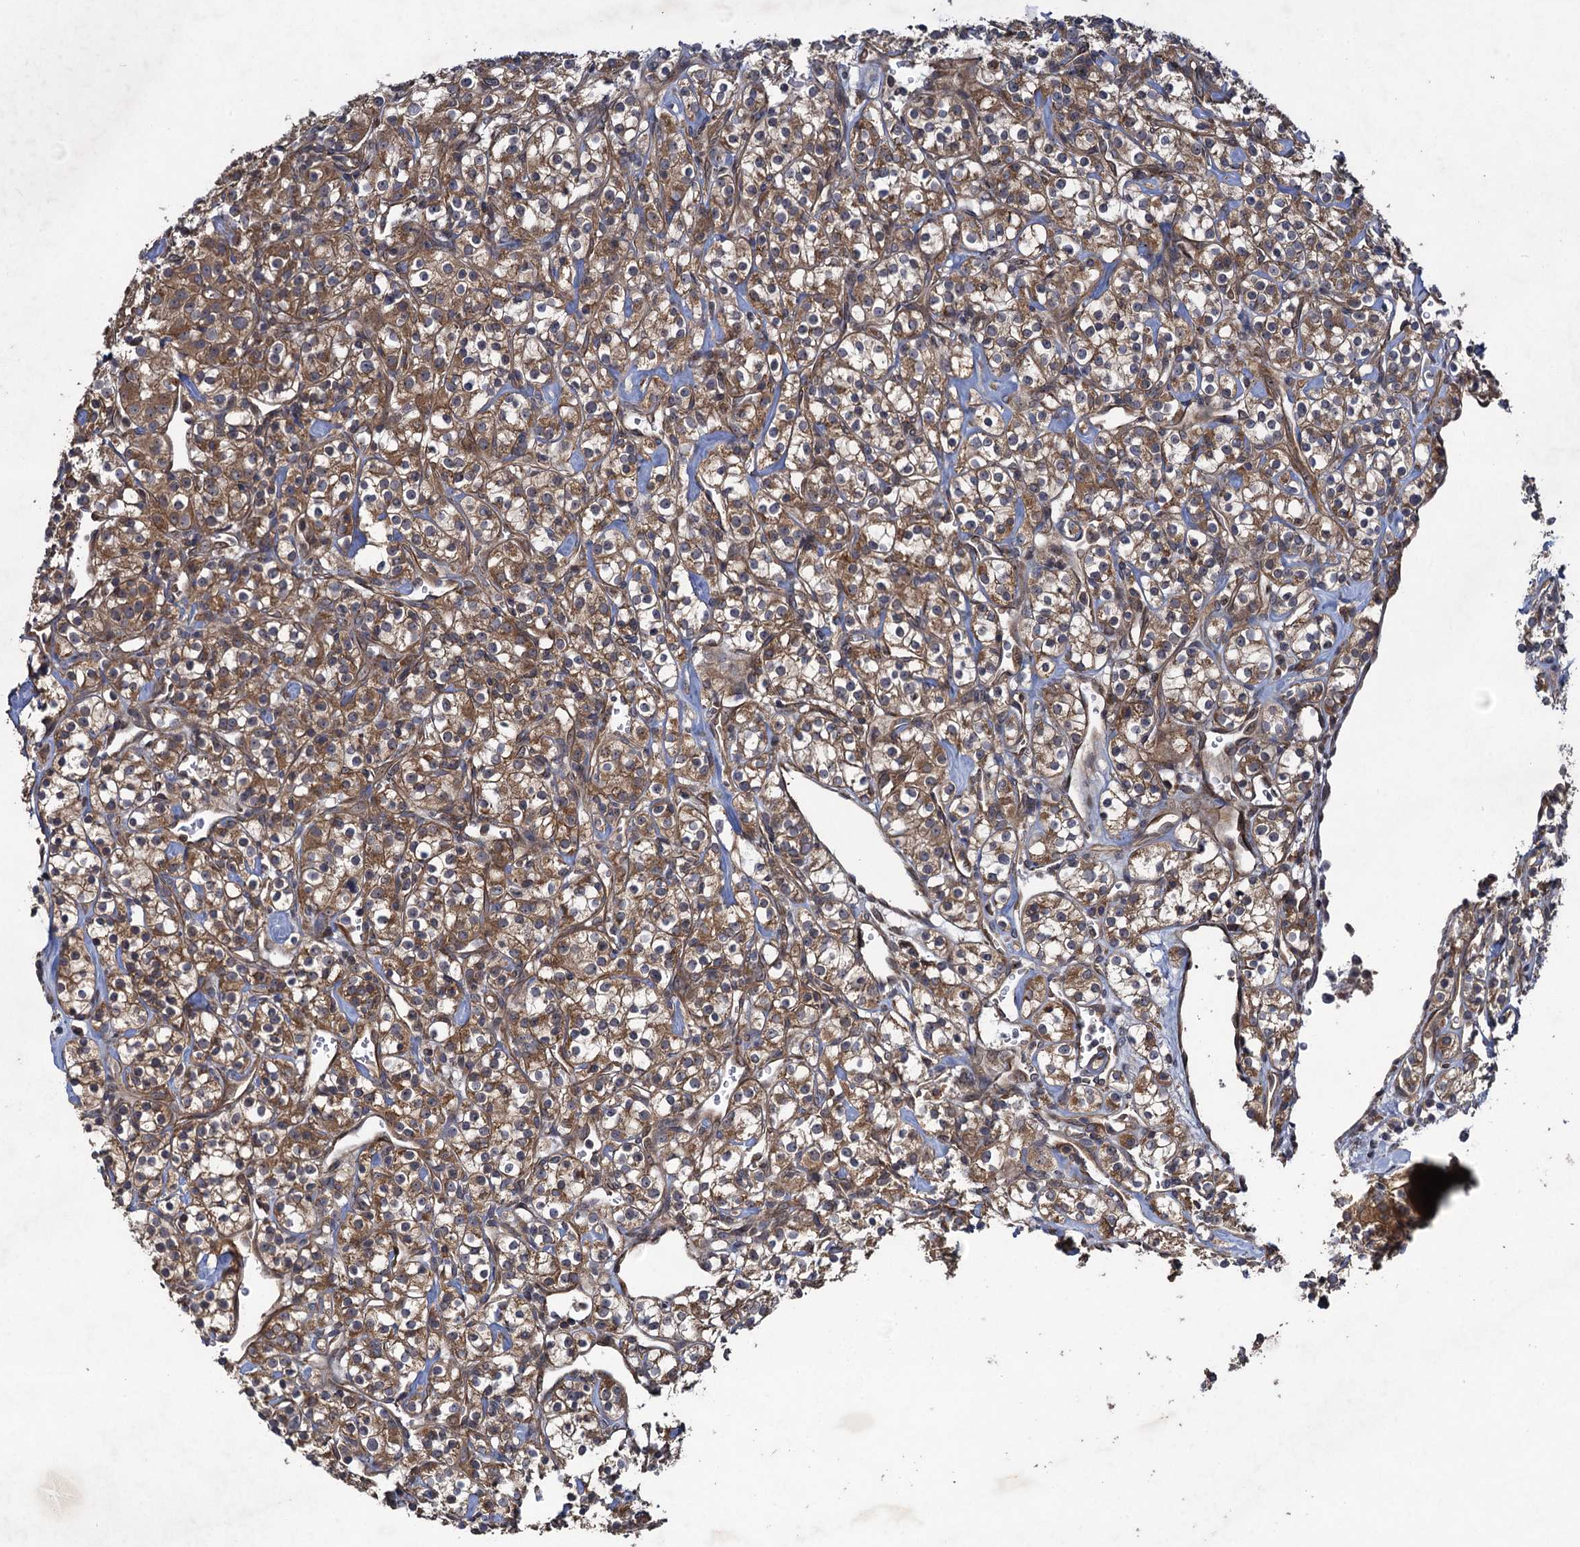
{"staining": {"intensity": "moderate", "quantity": ">75%", "location": "cytoplasmic/membranous"}, "tissue": "renal cancer", "cell_type": "Tumor cells", "image_type": "cancer", "snomed": [{"axis": "morphology", "description": "Adenocarcinoma, NOS"}, {"axis": "topography", "description": "Kidney"}], "caption": "Moderate cytoplasmic/membranous expression is present in approximately >75% of tumor cells in renal adenocarcinoma. (brown staining indicates protein expression, while blue staining denotes nuclei).", "gene": "HAUS1", "patient": {"sex": "male", "age": 77}}